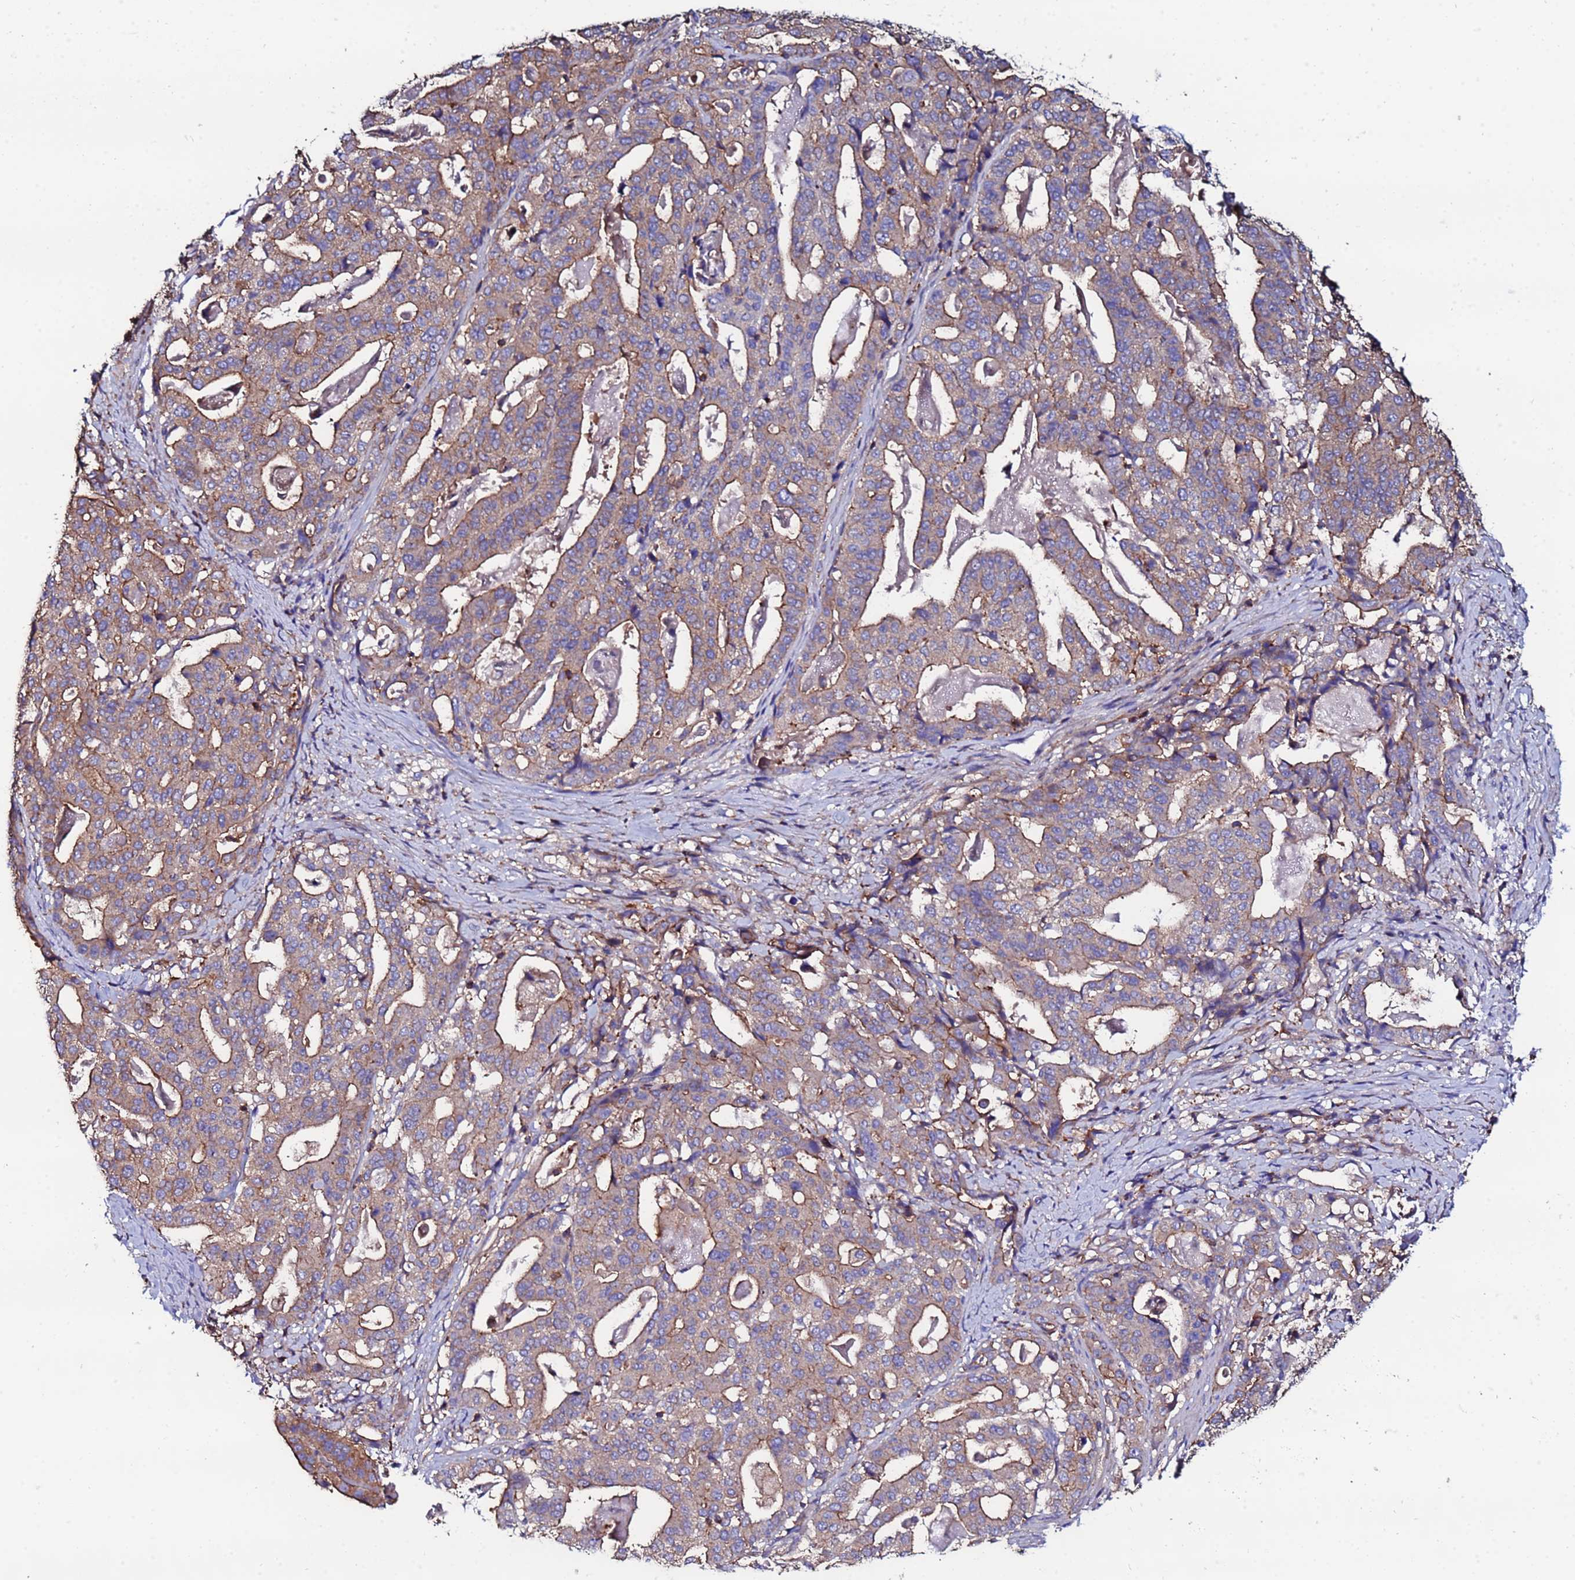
{"staining": {"intensity": "moderate", "quantity": ">75%", "location": "cytoplasmic/membranous"}, "tissue": "stomach cancer", "cell_type": "Tumor cells", "image_type": "cancer", "snomed": [{"axis": "morphology", "description": "Adenocarcinoma, NOS"}, {"axis": "topography", "description": "Stomach"}], "caption": "About >75% of tumor cells in adenocarcinoma (stomach) reveal moderate cytoplasmic/membranous protein expression as visualized by brown immunohistochemical staining.", "gene": "POTEE", "patient": {"sex": "male", "age": 48}}